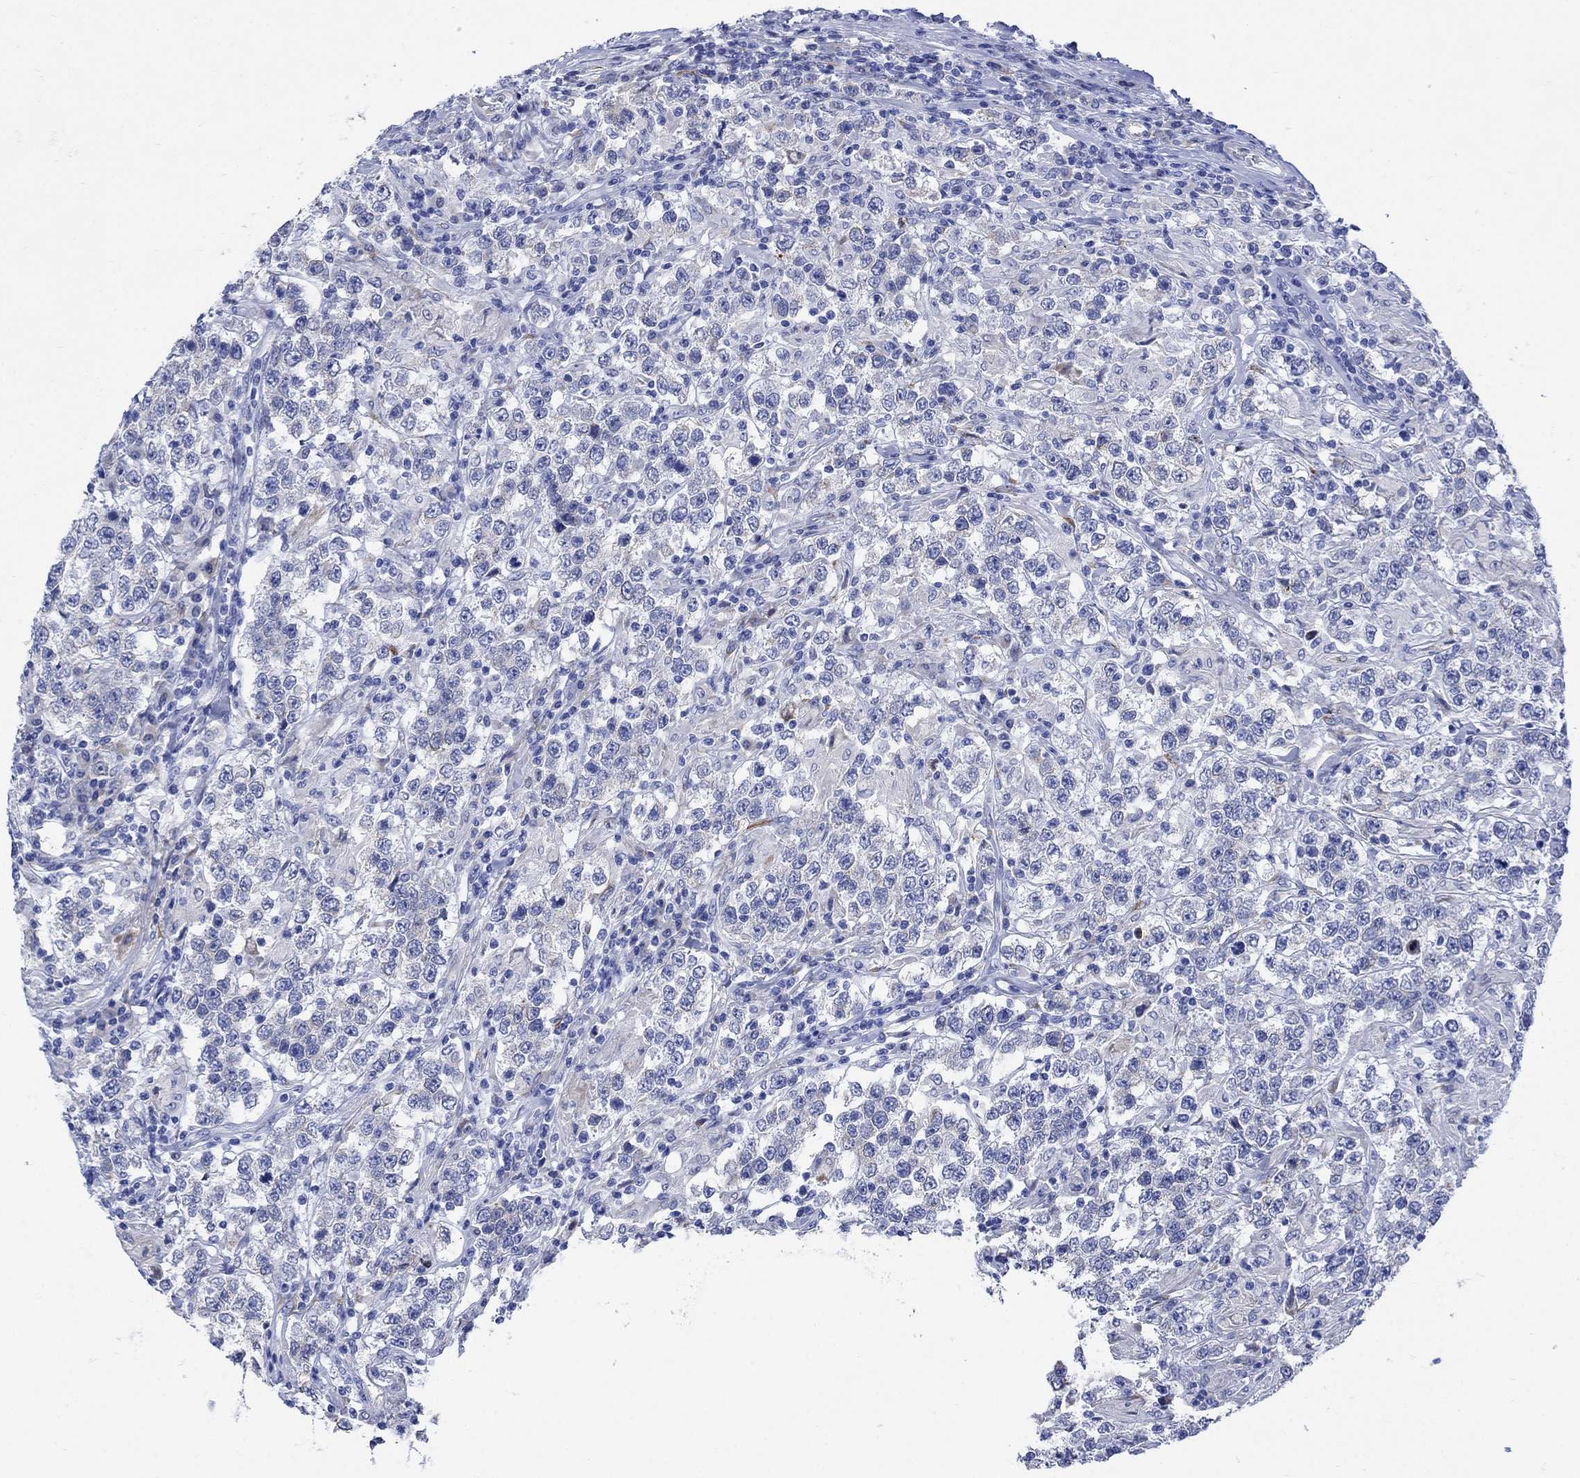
{"staining": {"intensity": "negative", "quantity": "none", "location": "none"}, "tissue": "testis cancer", "cell_type": "Tumor cells", "image_type": "cancer", "snomed": [{"axis": "morphology", "description": "Seminoma, NOS"}, {"axis": "morphology", "description": "Carcinoma, Embryonal, NOS"}, {"axis": "topography", "description": "Testis"}], "caption": "Immunohistochemical staining of testis embryonal carcinoma exhibits no significant expression in tumor cells. (DAB immunohistochemistry, high magnification).", "gene": "MYL1", "patient": {"sex": "male", "age": 41}}